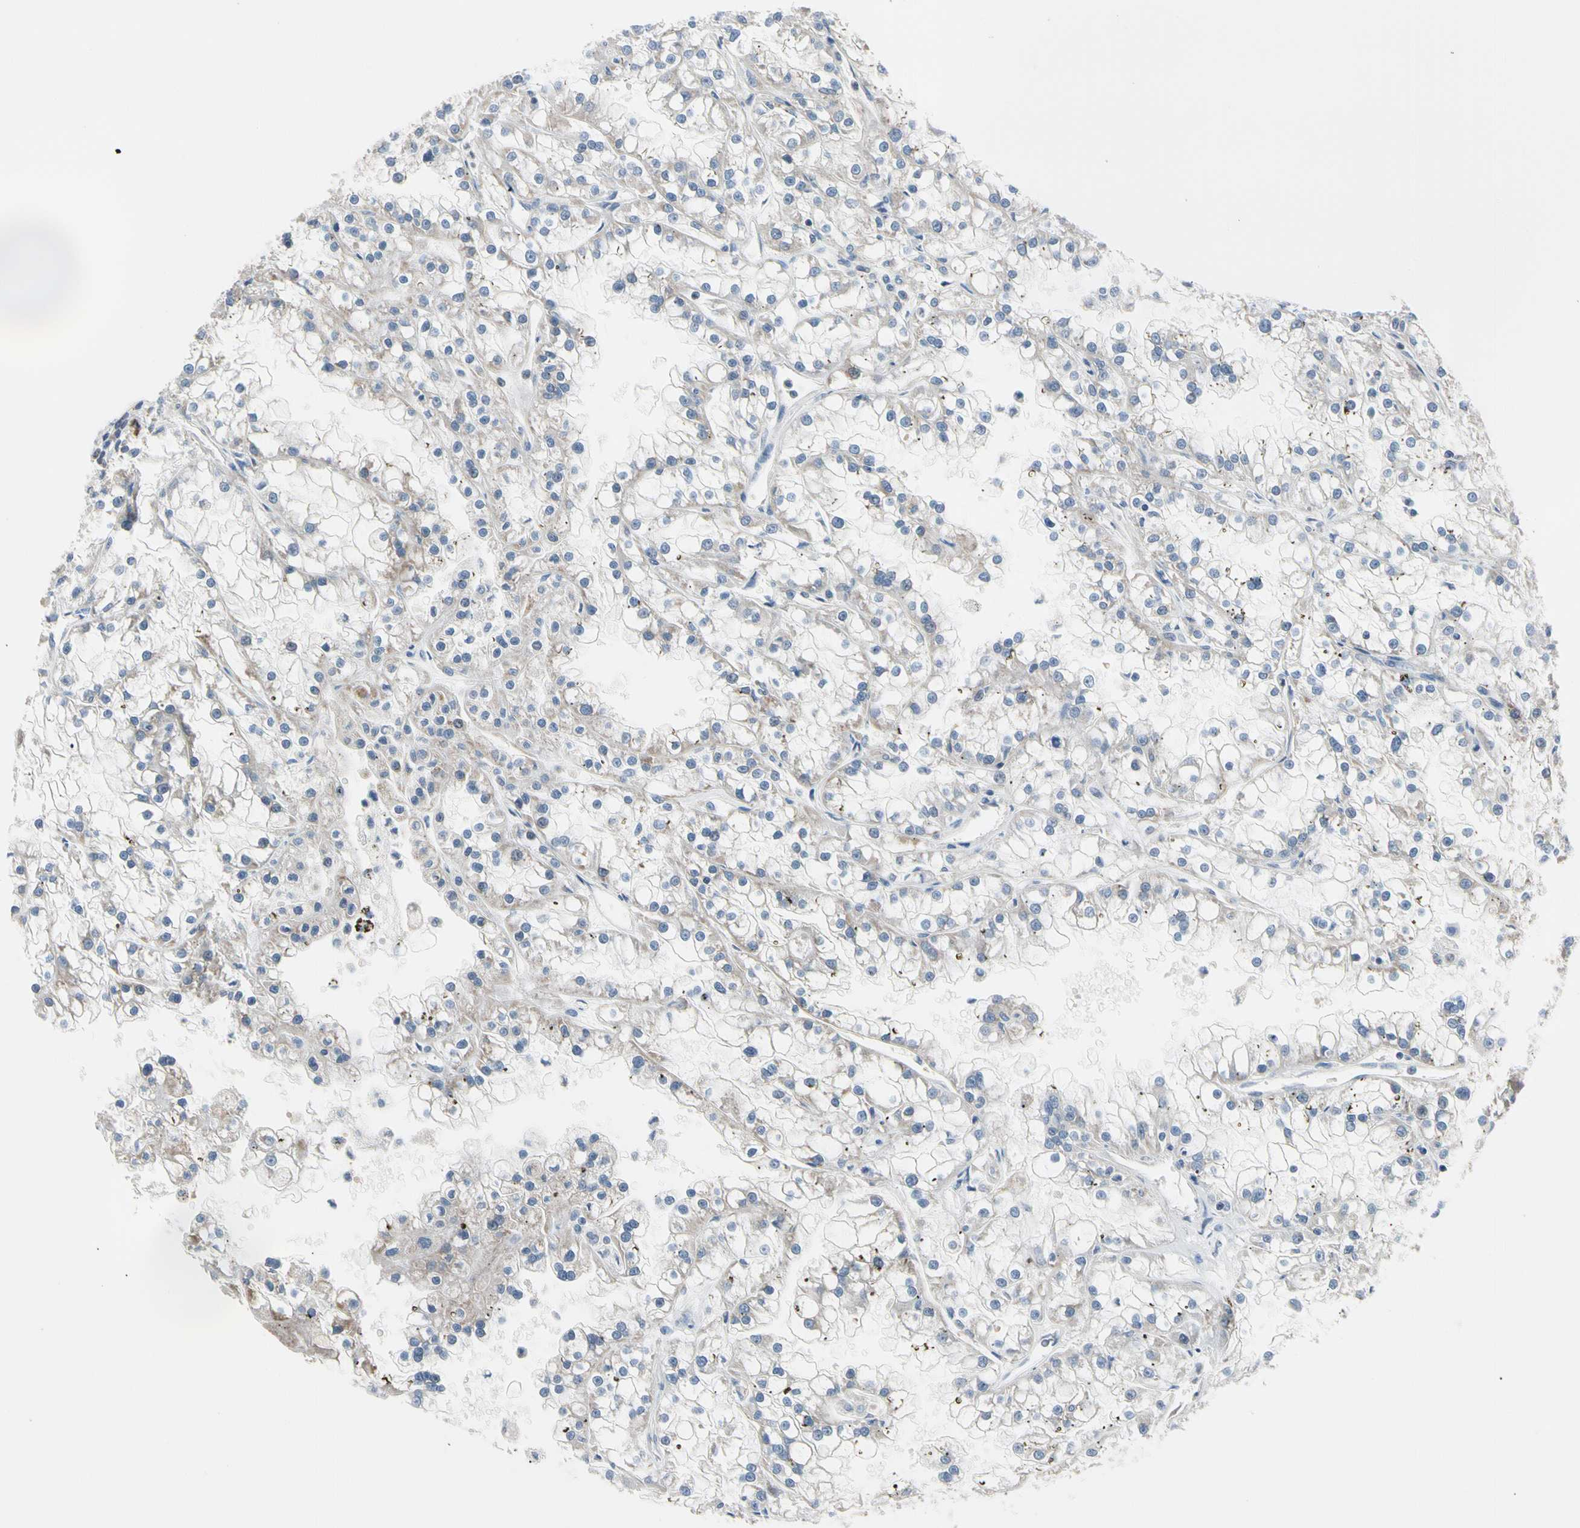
{"staining": {"intensity": "weak", "quantity": "25%-75%", "location": "cytoplasmic/membranous"}, "tissue": "renal cancer", "cell_type": "Tumor cells", "image_type": "cancer", "snomed": [{"axis": "morphology", "description": "Adenocarcinoma, NOS"}, {"axis": "topography", "description": "Kidney"}], "caption": "Renal cancer (adenocarcinoma) stained for a protein reveals weak cytoplasmic/membranous positivity in tumor cells.", "gene": "MARK1", "patient": {"sex": "female", "age": 52}}